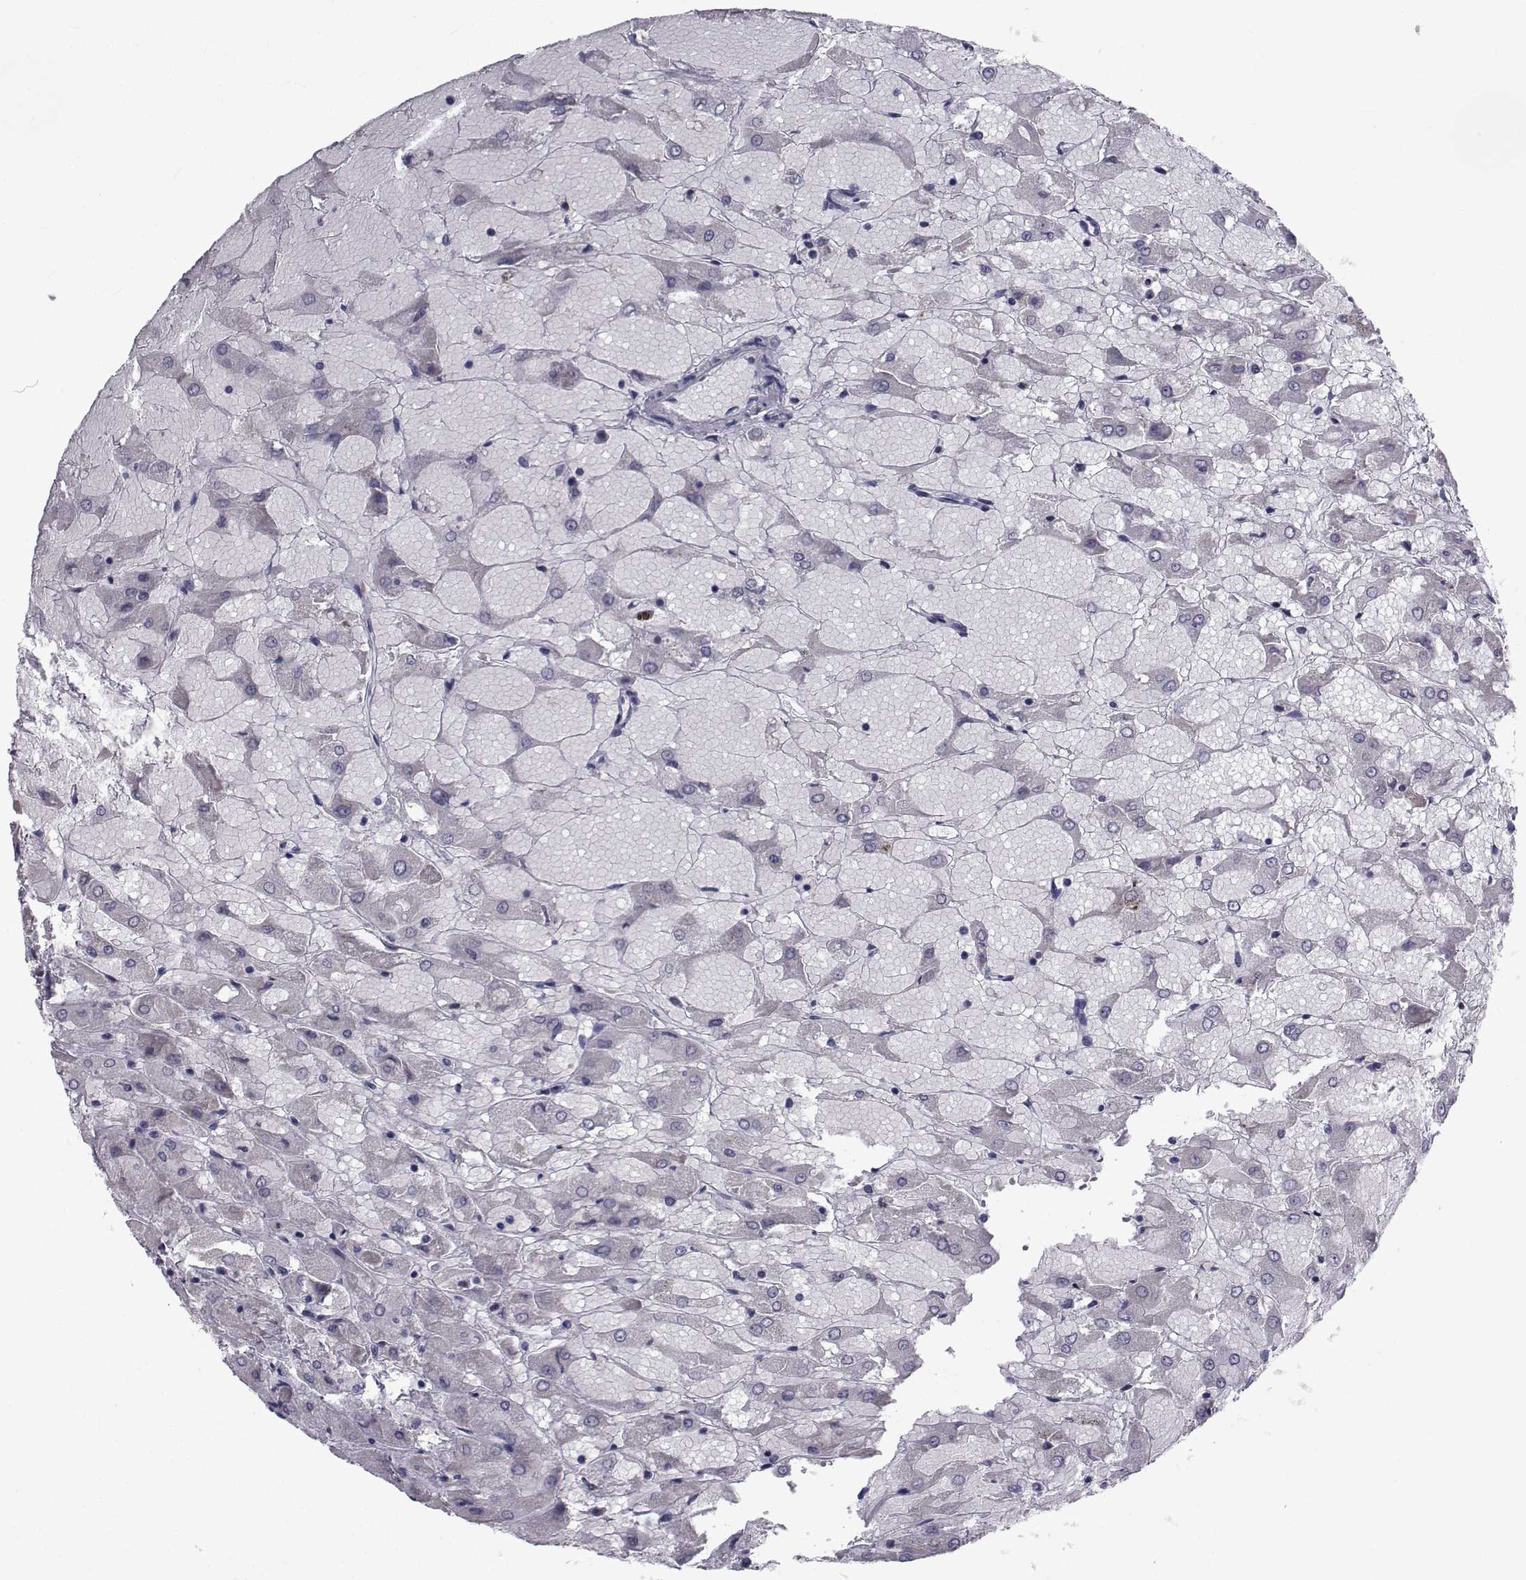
{"staining": {"intensity": "weak", "quantity": ">75%", "location": "cytoplasmic/membranous"}, "tissue": "renal cancer", "cell_type": "Tumor cells", "image_type": "cancer", "snomed": [{"axis": "morphology", "description": "Adenocarcinoma, NOS"}, {"axis": "topography", "description": "Kidney"}], "caption": "Protein analysis of renal adenocarcinoma tissue exhibits weak cytoplasmic/membranous staining in approximately >75% of tumor cells.", "gene": "FDXR", "patient": {"sex": "male", "age": 72}}